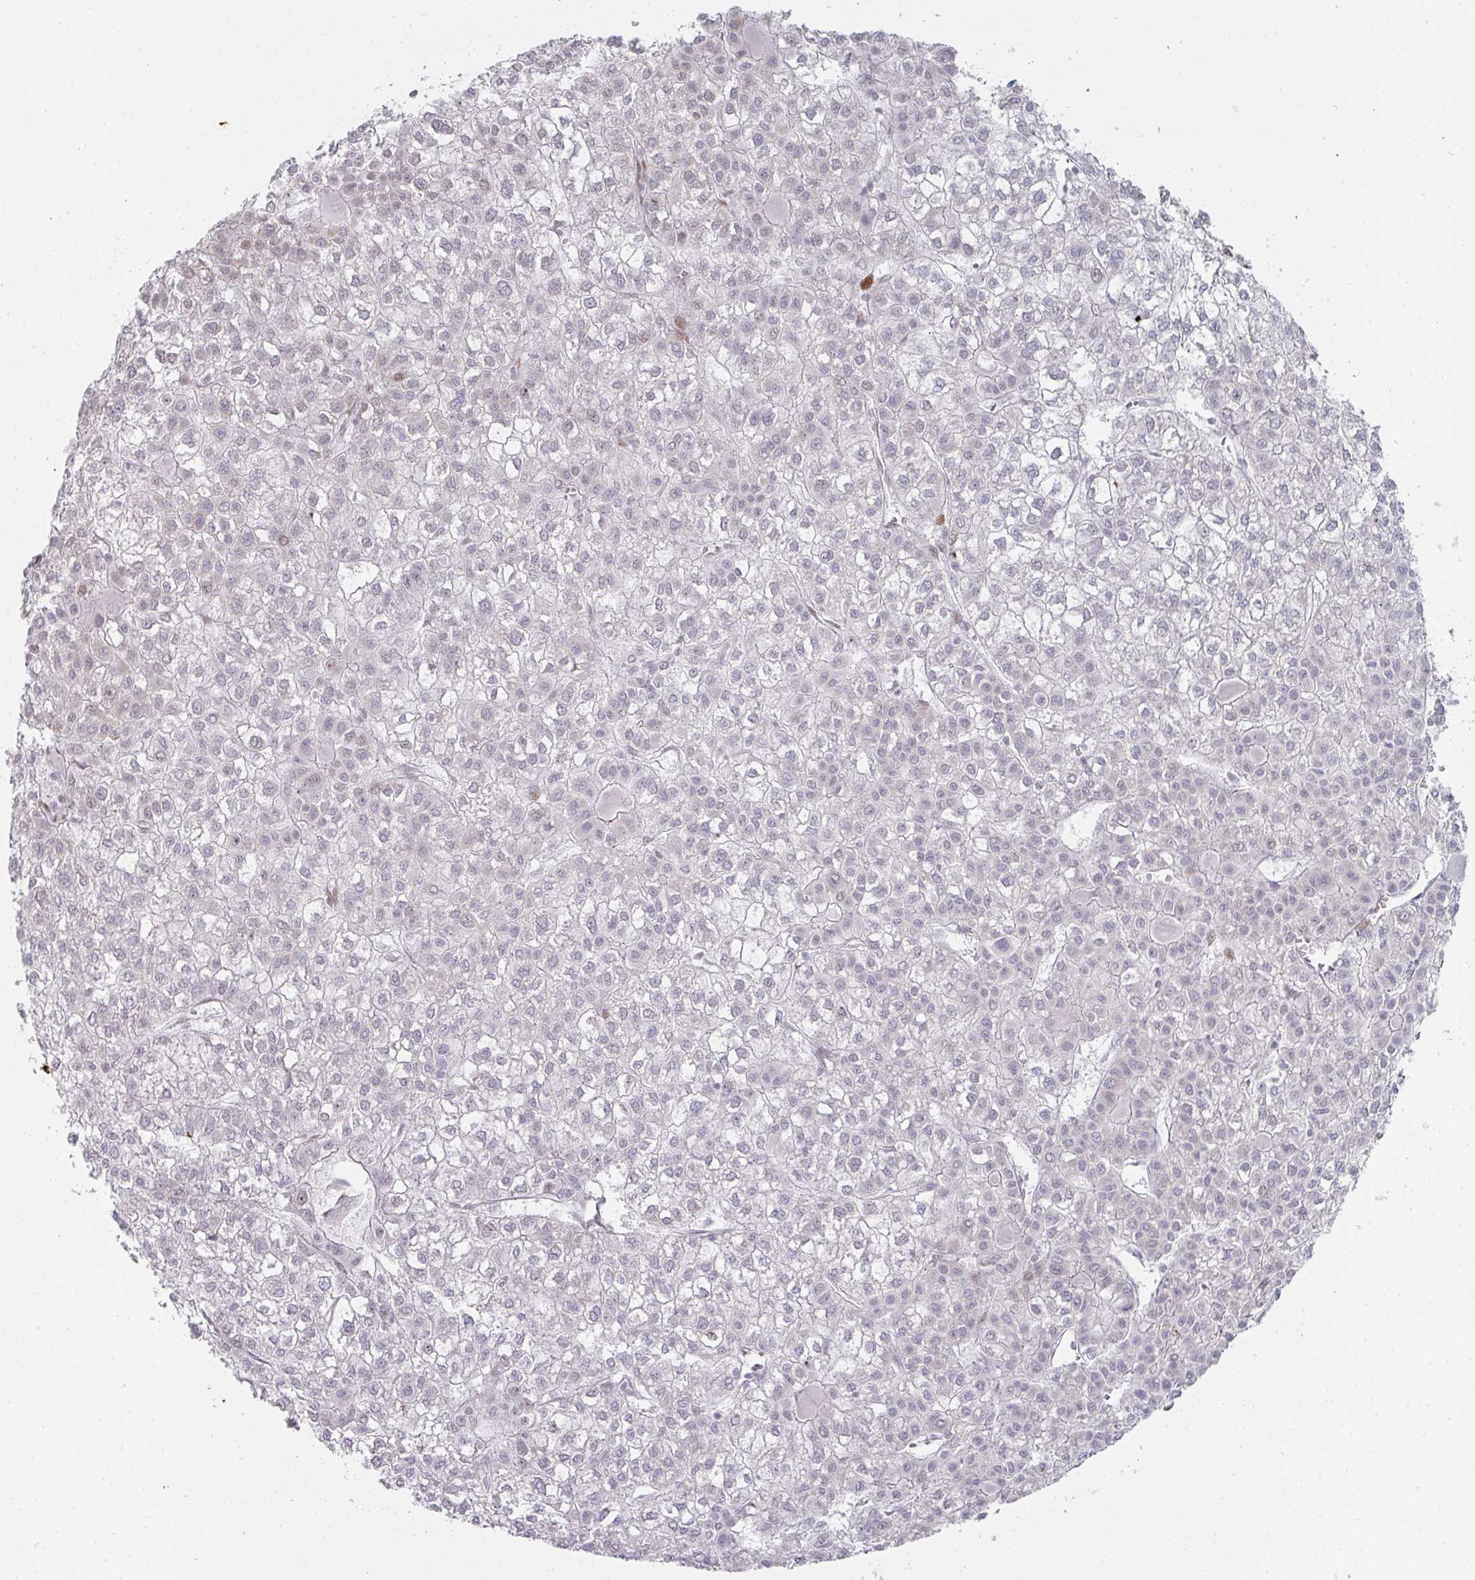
{"staining": {"intensity": "negative", "quantity": "none", "location": "none"}, "tissue": "liver cancer", "cell_type": "Tumor cells", "image_type": "cancer", "snomed": [{"axis": "morphology", "description": "Carcinoma, Hepatocellular, NOS"}, {"axis": "topography", "description": "Liver"}], "caption": "Immunohistochemistry (IHC) micrograph of human liver cancer stained for a protein (brown), which displays no staining in tumor cells.", "gene": "POU2AF2", "patient": {"sex": "female", "age": 43}}